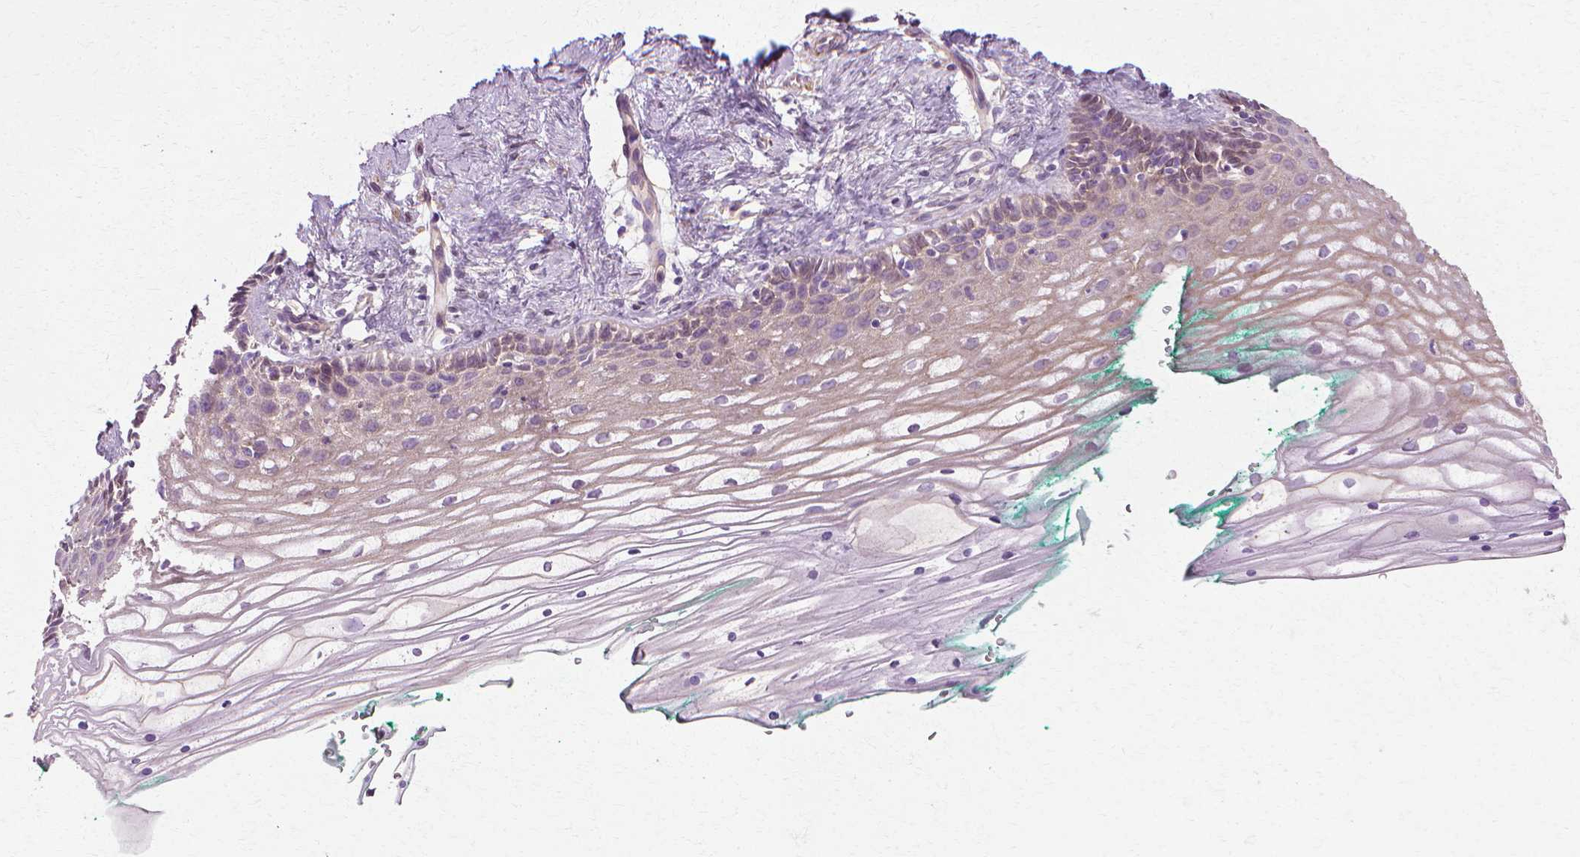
{"staining": {"intensity": "weak", "quantity": "25%-75%", "location": "cytoplasmic/membranous"}, "tissue": "vagina", "cell_type": "Squamous epithelial cells", "image_type": "normal", "snomed": [{"axis": "morphology", "description": "Normal tissue, NOS"}, {"axis": "topography", "description": "Vagina"}], "caption": "This image reveals immunohistochemistry (IHC) staining of benign human vagina, with low weak cytoplasmic/membranous staining in approximately 25%-75% of squamous epithelial cells.", "gene": "CFAP157", "patient": {"sex": "female", "age": 42}}